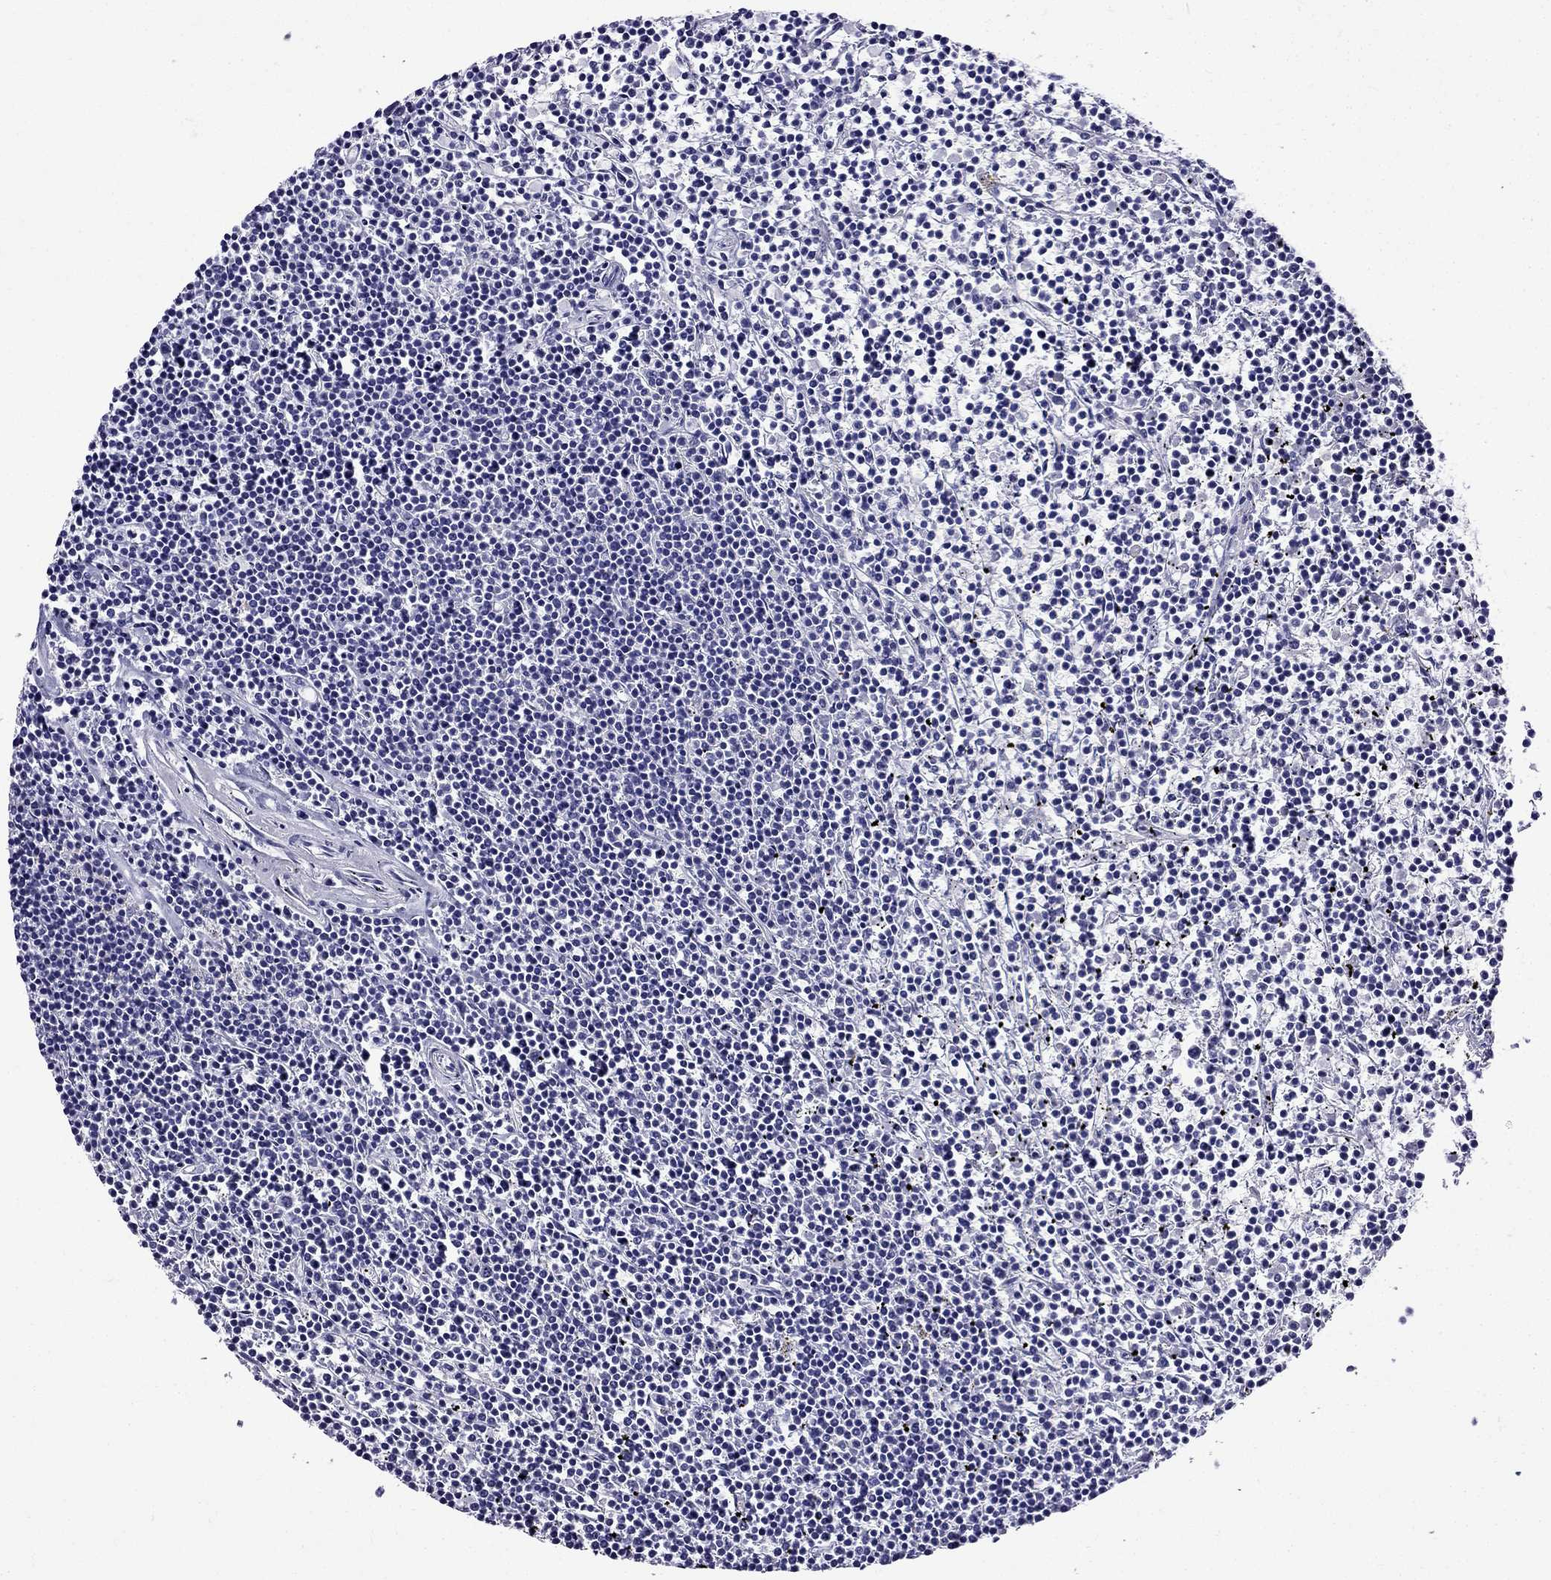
{"staining": {"intensity": "negative", "quantity": "none", "location": "none"}, "tissue": "lymphoma", "cell_type": "Tumor cells", "image_type": "cancer", "snomed": [{"axis": "morphology", "description": "Malignant lymphoma, non-Hodgkin's type, Low grade"}, {"axis": "topography", "description": "Spleen"}], "caption": "This micrograph is of malignant lymphoma, non-Hodgkin's type (low-grade) stained with immunohistochemistry (IHC) to label a protein in brown with the nuclei are counter-stained blue. There is no positivity in tumor cells.", "gene": "ERC2", "patient": {"sex": "female", "age": 19}}